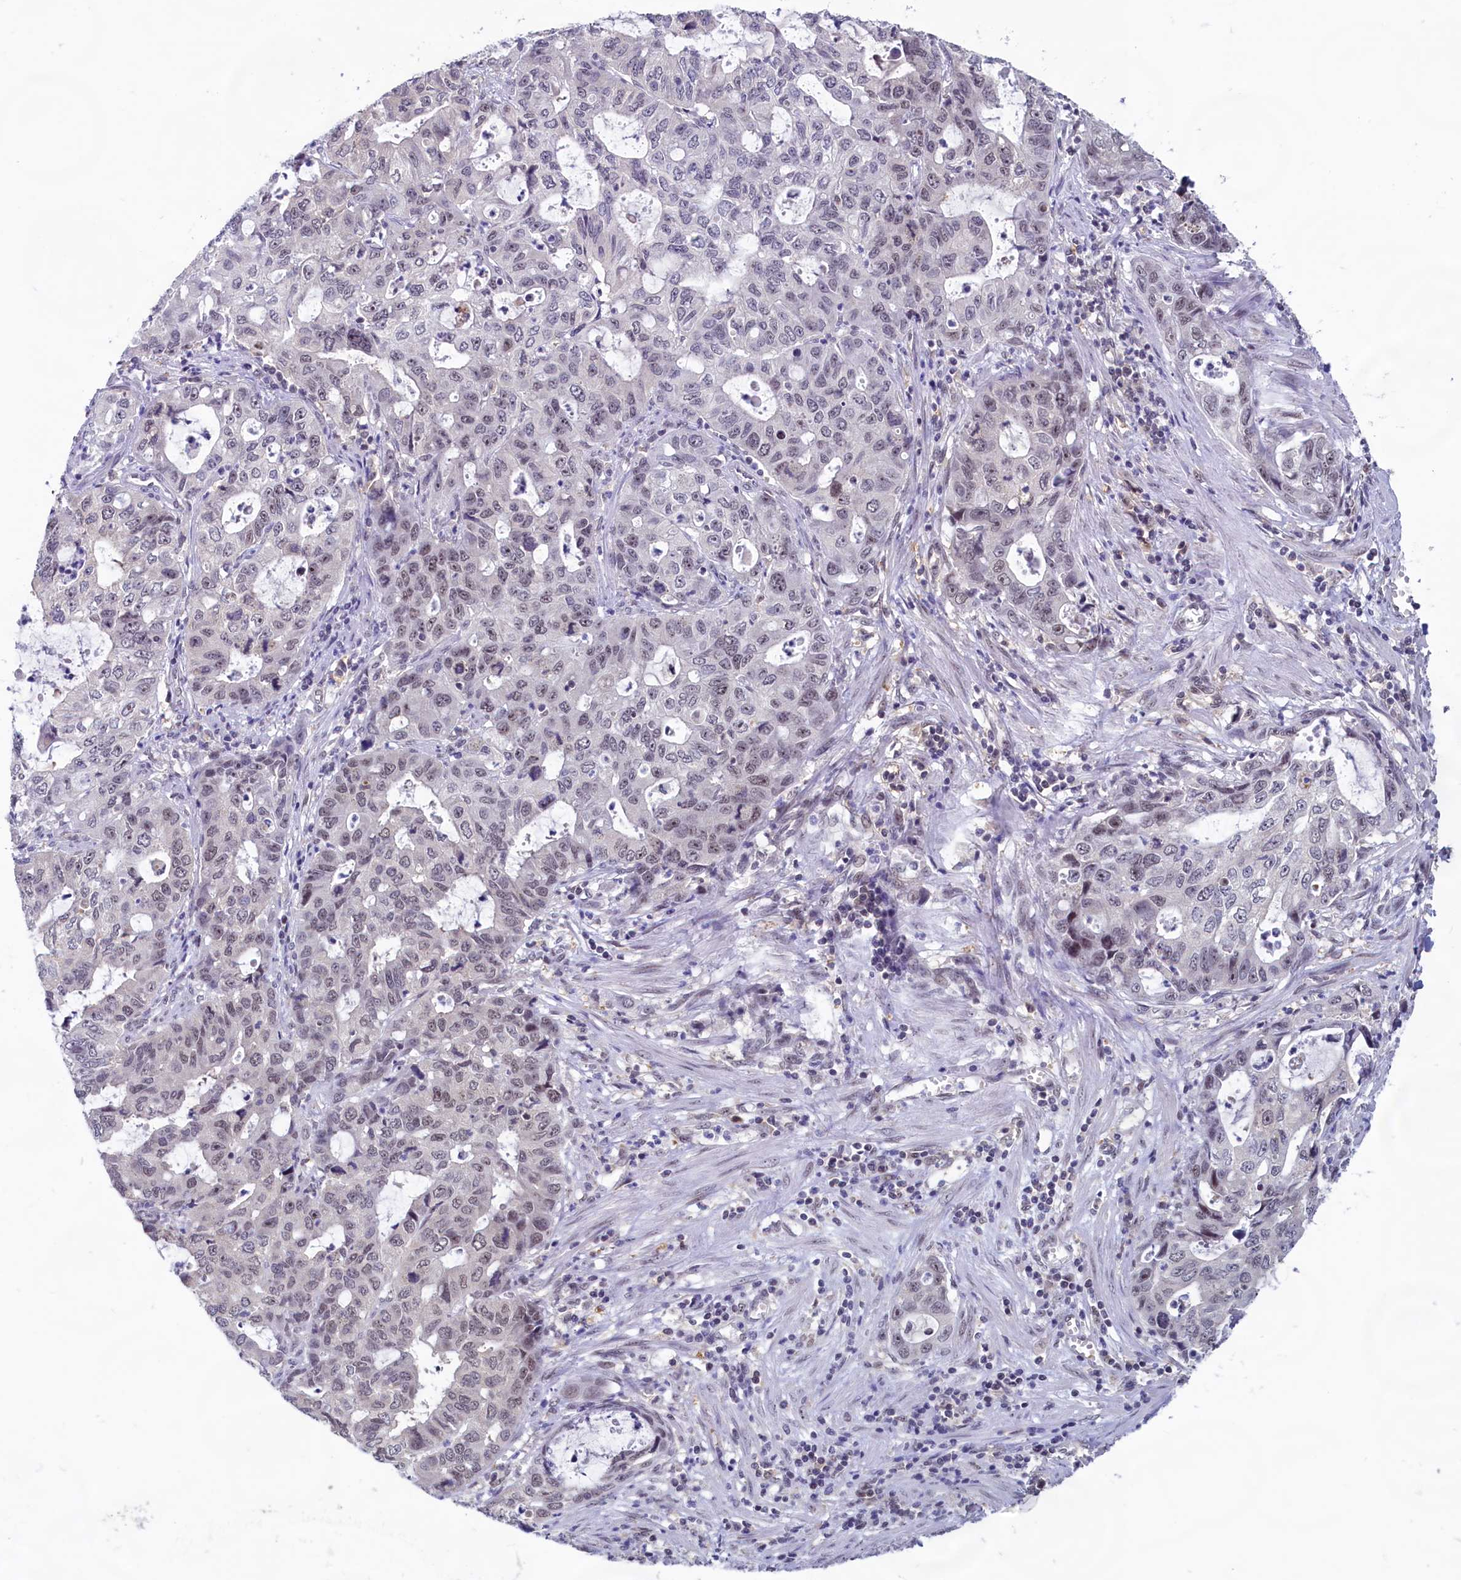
{"staining": {"intensity": "weak", "quantity": "<25%", "location": "nuclear"}, "tissue": "stomach cancer", "cell_type": "Tumor cells", "image_type": "cancer", "snomed": [{"axis": "morphology", "description": "Adenocarcinoma, NOS"}, {"axis": "topography", "description": "Stomach, upper"}], "caption": "Human stomach adenocarcinoma stained for a protein using IHC displays no expression in tumor cells.", "gene": "C1D", "patient": {"sex": "female", "age": 52}}